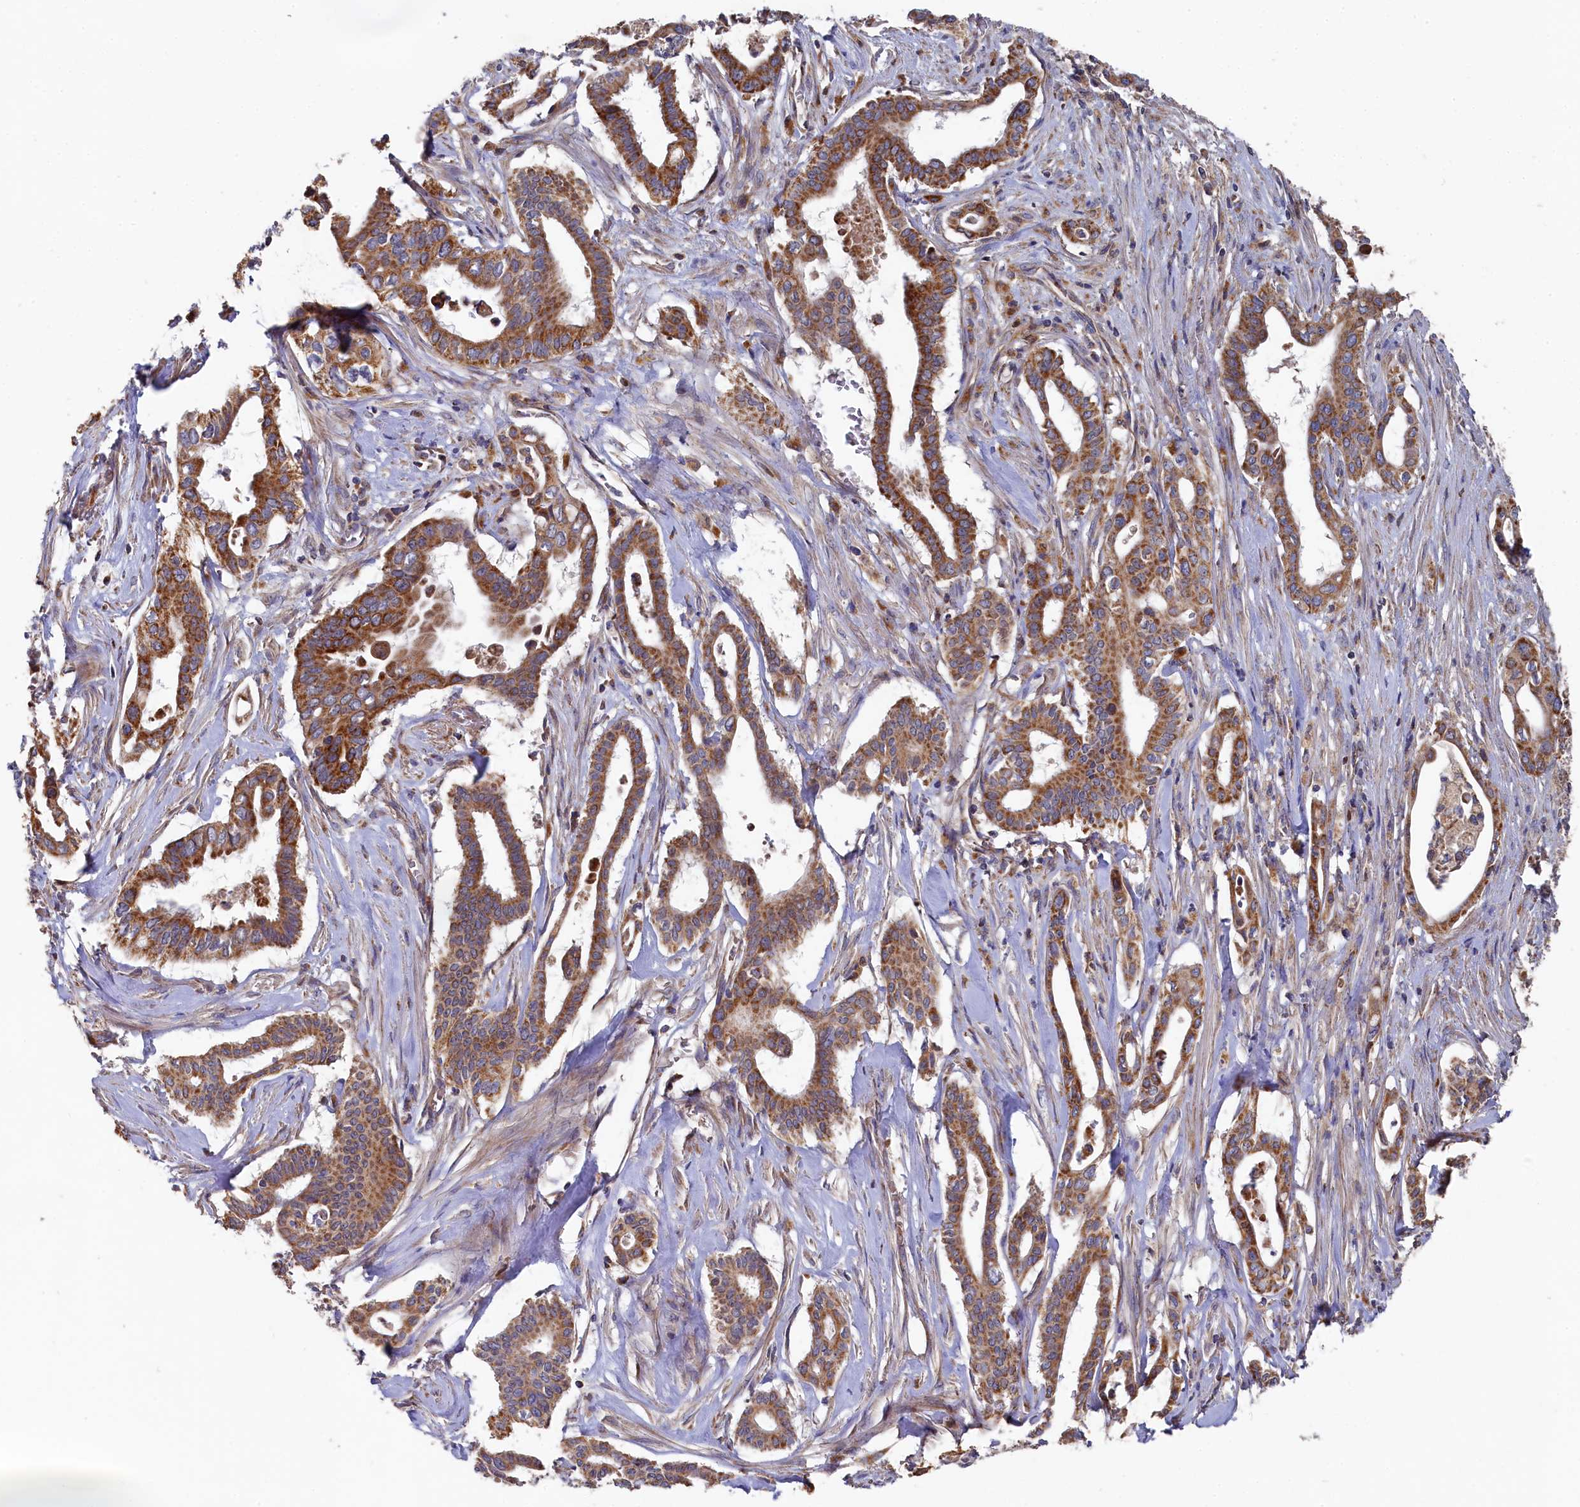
{"staining": {"intensity": "strong", "quantity": ">75%", "location": "cytoplasmic/membranous"}, "tissue": "pancreatic cancer", "cell_type": "Tumor cells", "image_type": "cancer", "snomed": [{"axis": "morphology", "description": "Adenocarcinoma, NOS"}, {"axis": "topography", "description": "Pancreas"}], "caption": "IHC of human pancreatic cancer (adenocarcinoma) shows high levels of strong cytoplasmic/membranous positivity in approximately >75% of tumor cells.", "gene": "HAUS2", "patient": {"sex": "female", "age": 77}}